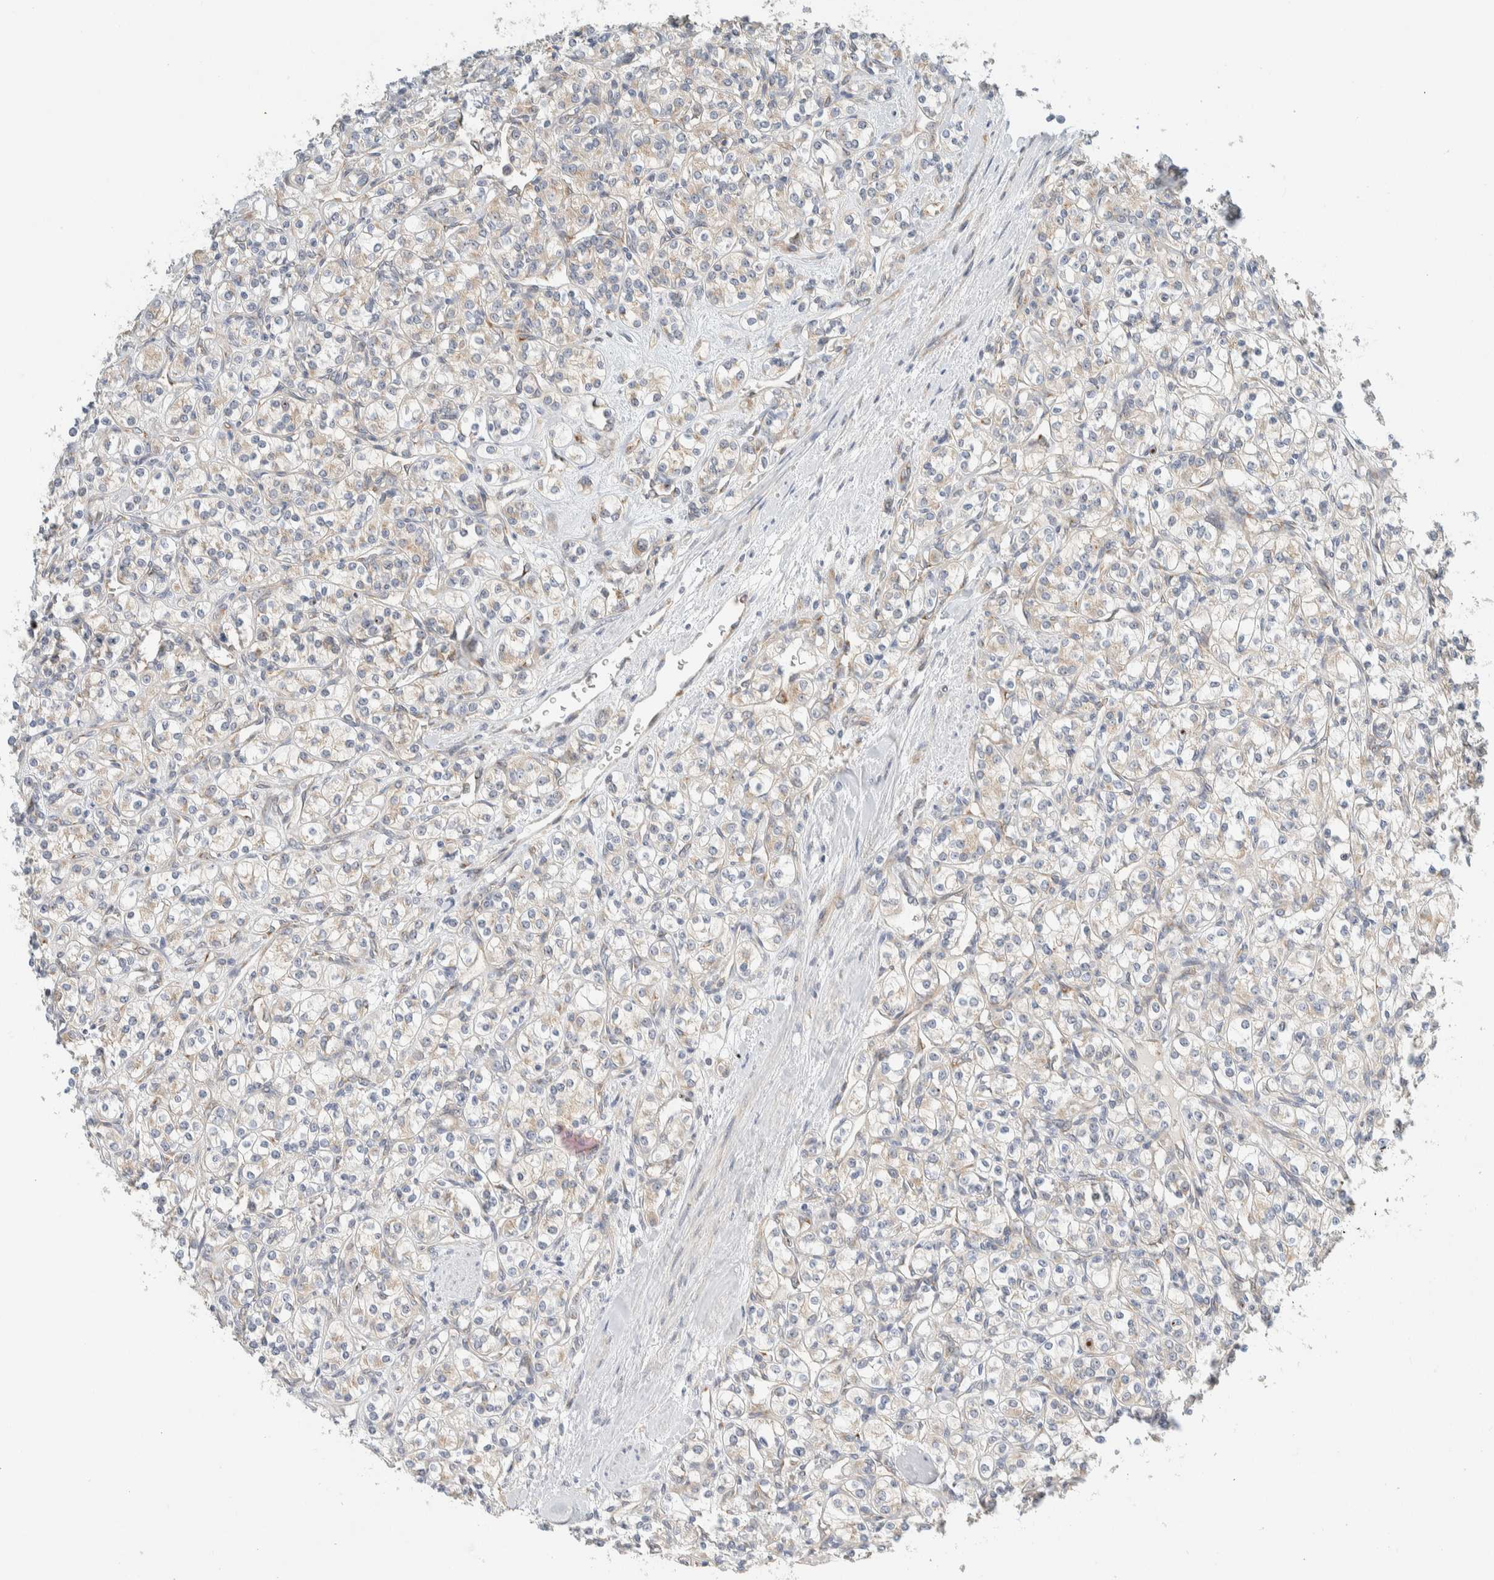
{"staining": {"intensity": "negative", "quantity": "none", "location": "none"}, "tissue": "renal cancer", "cell_type": "Tumor cells", "image_type": "cancer", "snomed": [{"axis": "morphology", "description": "Adenocarcinoma, NOS"}, {"axis": "topography", "description": "Kidney"}], "caption": "Micrograph shows no protein staining in tumor cells of renal cancer (adenocarcinoma) tissue. (Stains: DAB IHC with hematoxylin counter stain, Microscopy: brightfield microscopy at high magnification).", "gene": "TMEM184B", "patient": {"sex": "male", "age": 77}}